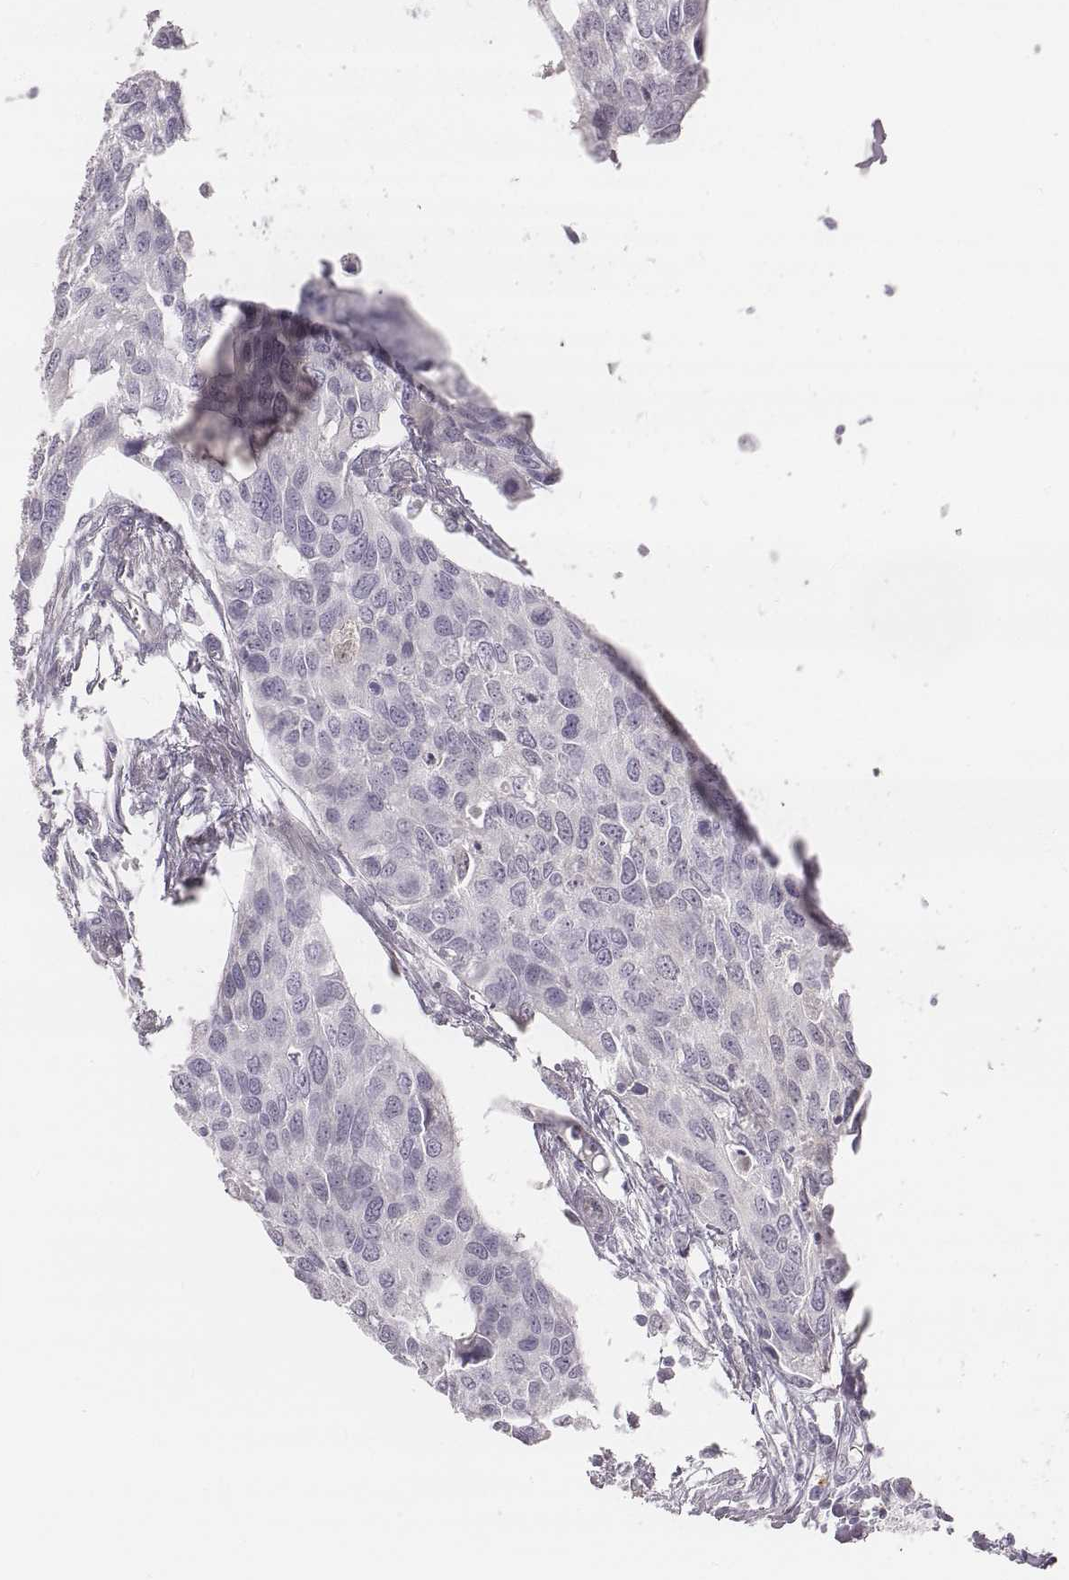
{"staining": {"intensity": "negative", "quantity": "none", "location": "none"}, "tissue": "urothelial cancer", "cell_type": "Tumor cells", "image_type": "cancer", "snomed": [{"axis": "morphology", "description": "Urothelial carcinoma, High grade"}, {"axis": "topography", "description": "Urinary bladder"}], "caption": "DAB immunohistochemical staining of urothelial cancer shows no significant positivity in tumor cells. (DAB (3,3'-diaminobenzidine) IHC with hematoxylin counter stain).", "gene": "KCNJ12", "patient": {"sex": "male", "age": 60}}